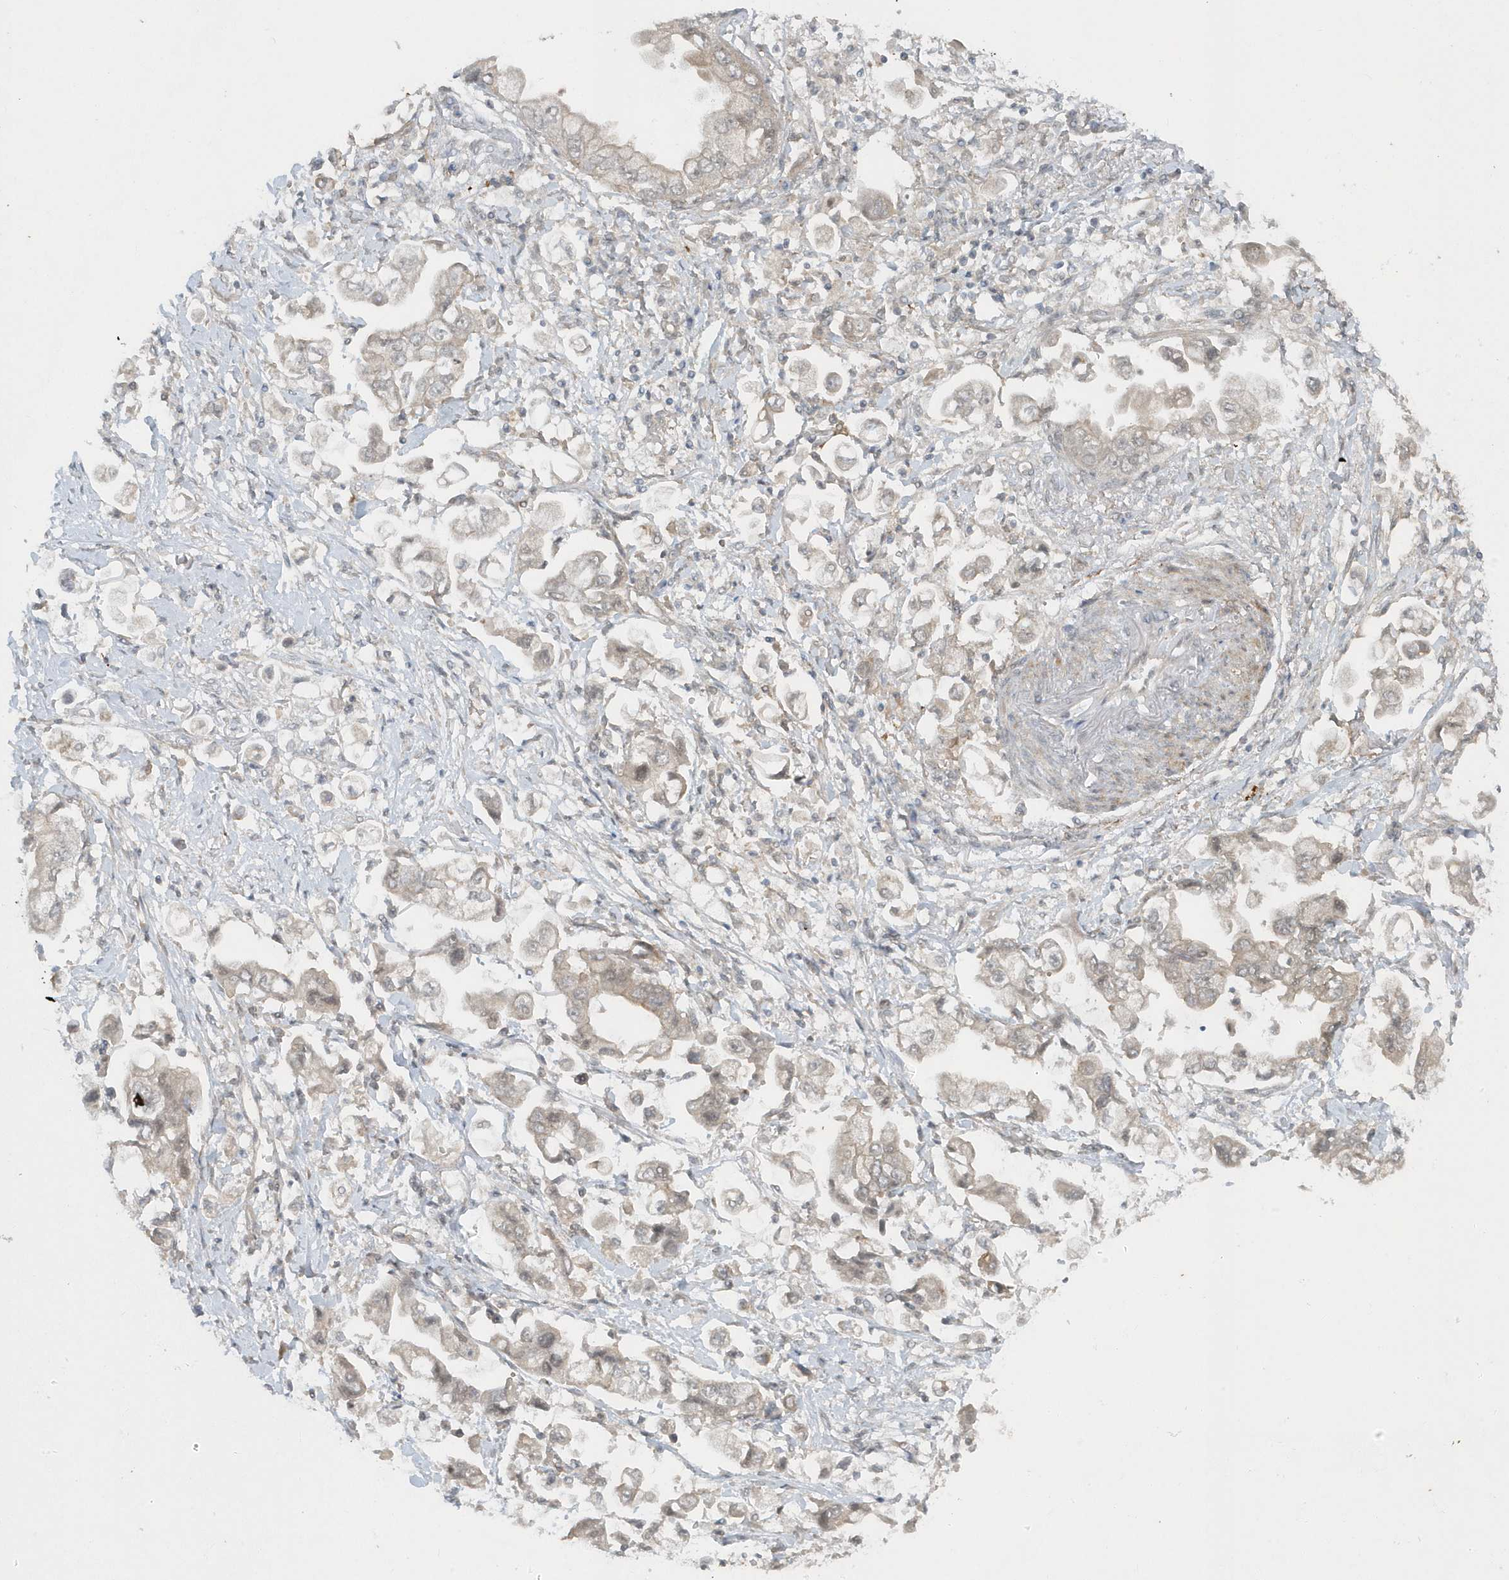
{"staining": {"intensity": "negative", "quantity": "none", "location": "none"}, "tissue": "stomach cancer", "cell_type": "Tumor cells", "image_type": "cancer", "snomed": [{"axis": "morphology", "description": "Adenocarcinoma, NOS"}, {"axis": "topography", "description": "Stomach"}], "caption": "A high-resolution photomicrograph shows IHC staining of stomach cancer, which reveals no significant positivity in tumor cells. (Brightfield microscopy of DAB (3,3'-diaminobenzidine) immunohistochemistry at high magnification).", "gene": "PARD3B", "patient": {"sex": "male", "age": 62}}